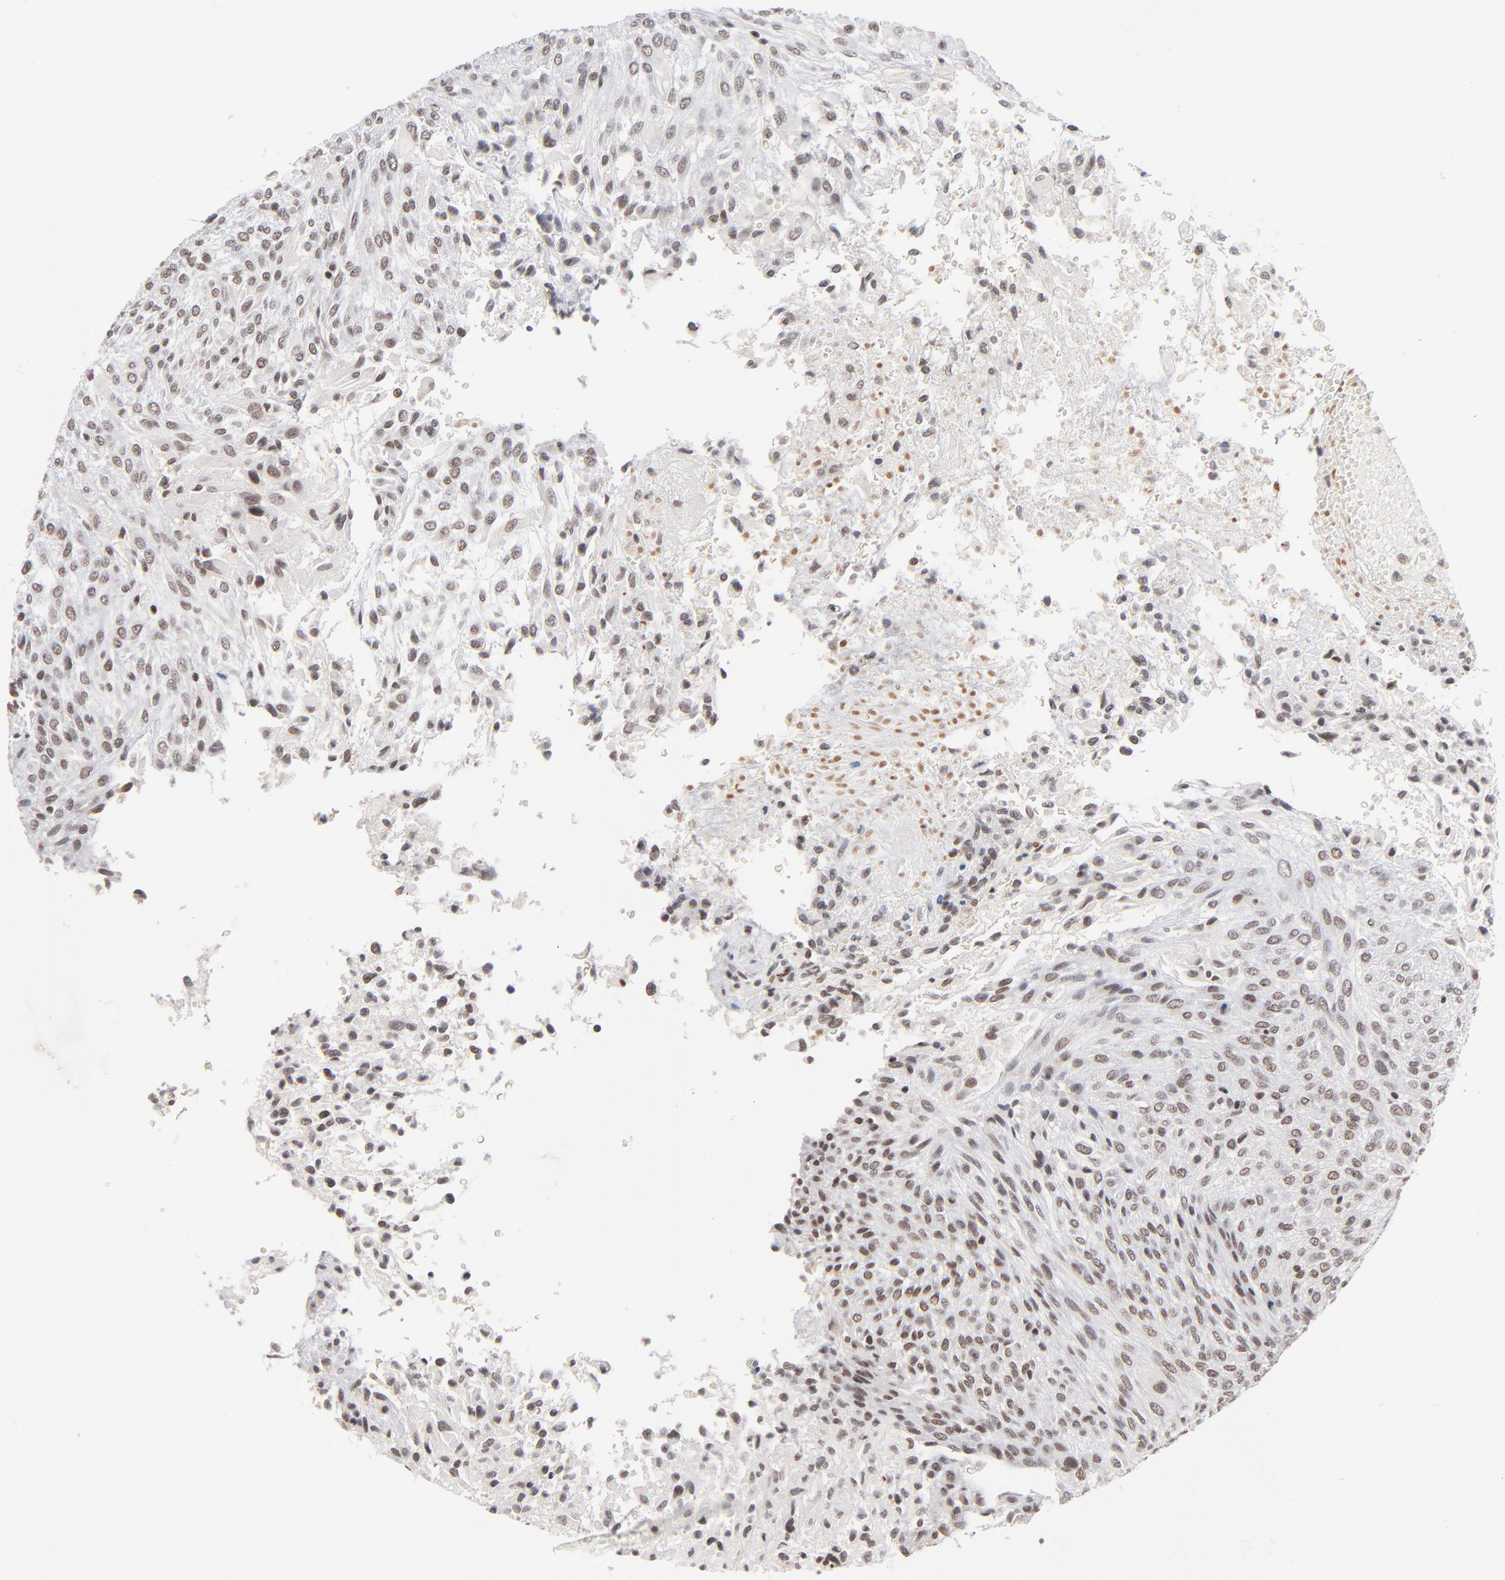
{"staining": {"intensity": "weak", "quantity": ">75%", "location": "nuclear"}, "tissue": "glioma", "cell_type": "Tumor cells", "image_type": "cancer", "snomed": [{"axis": "morphology", "description": "Glioma, malignant, High grade"}, {"axis": "topography", "description": "Cerebral cortex"}], "caption": "Glioma stained with a brown dye shows weak nuclear positive staining in about >75% of tumor cells.", "gene": "ZNF143", "patient": {"sex": "female", "age": 55}}